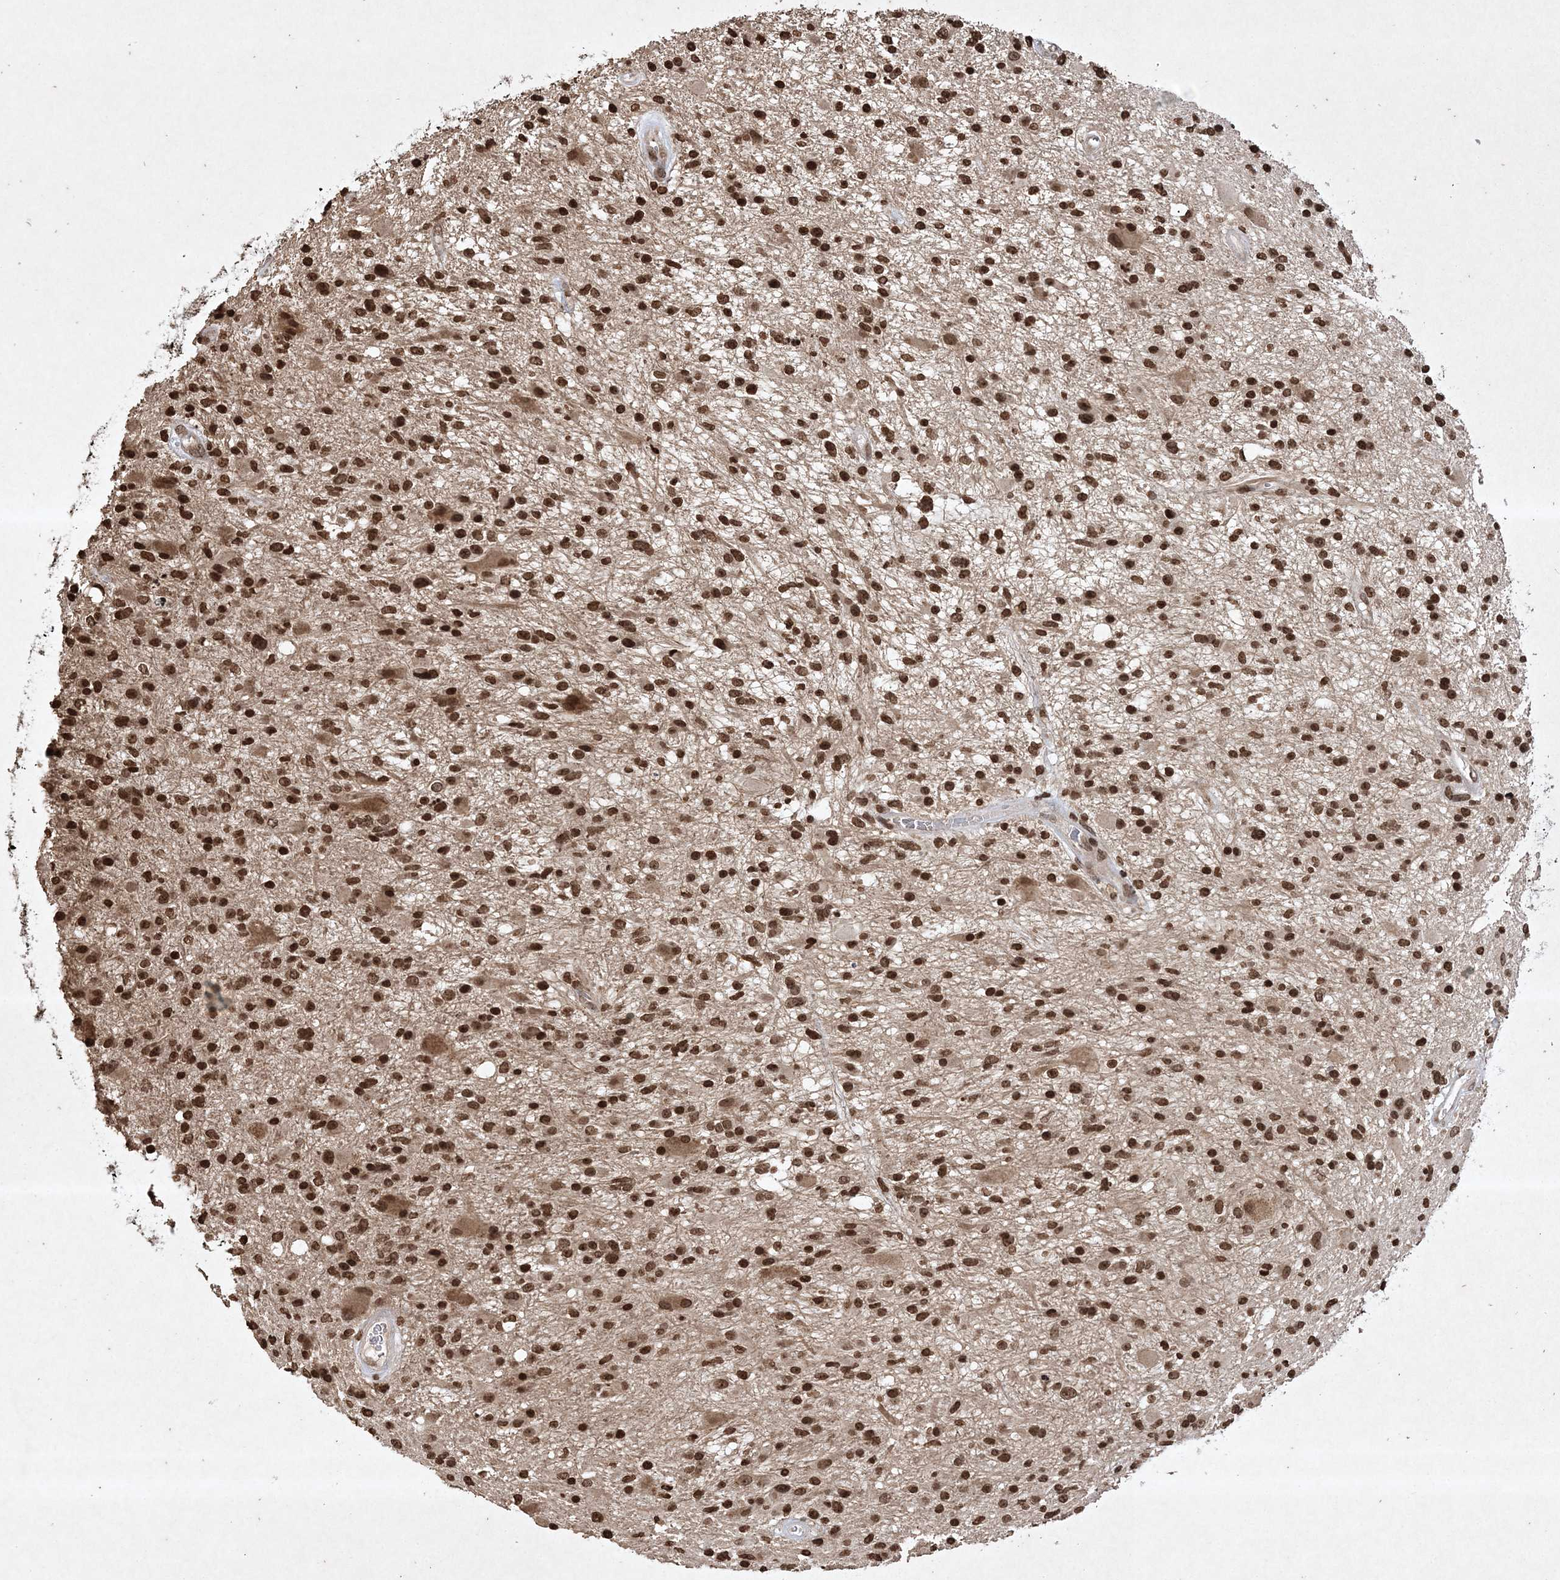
{"staining": {"intensity": "strong", "quantity": ">75%", "location": "nuclear"}, "tissue": "glioma", "cell_type": "Tumor cells", "image_type": "cancer", "snomed": [{"axis": "morphology", "description": "Glioma, malignant, High grade"}, {"axis": "topography", "description": "Brain"}], "caption": "Immunohistochemistry photomicrograph of neoplastic tissue: human glioma stained using IHC reveals high levels of strong protein expression localized specifically in the nuclear of tumor cells, appearing as a nuclear brown color.", "gene": "NEDD9", "patient": {"sex": "male", "age": 33}}